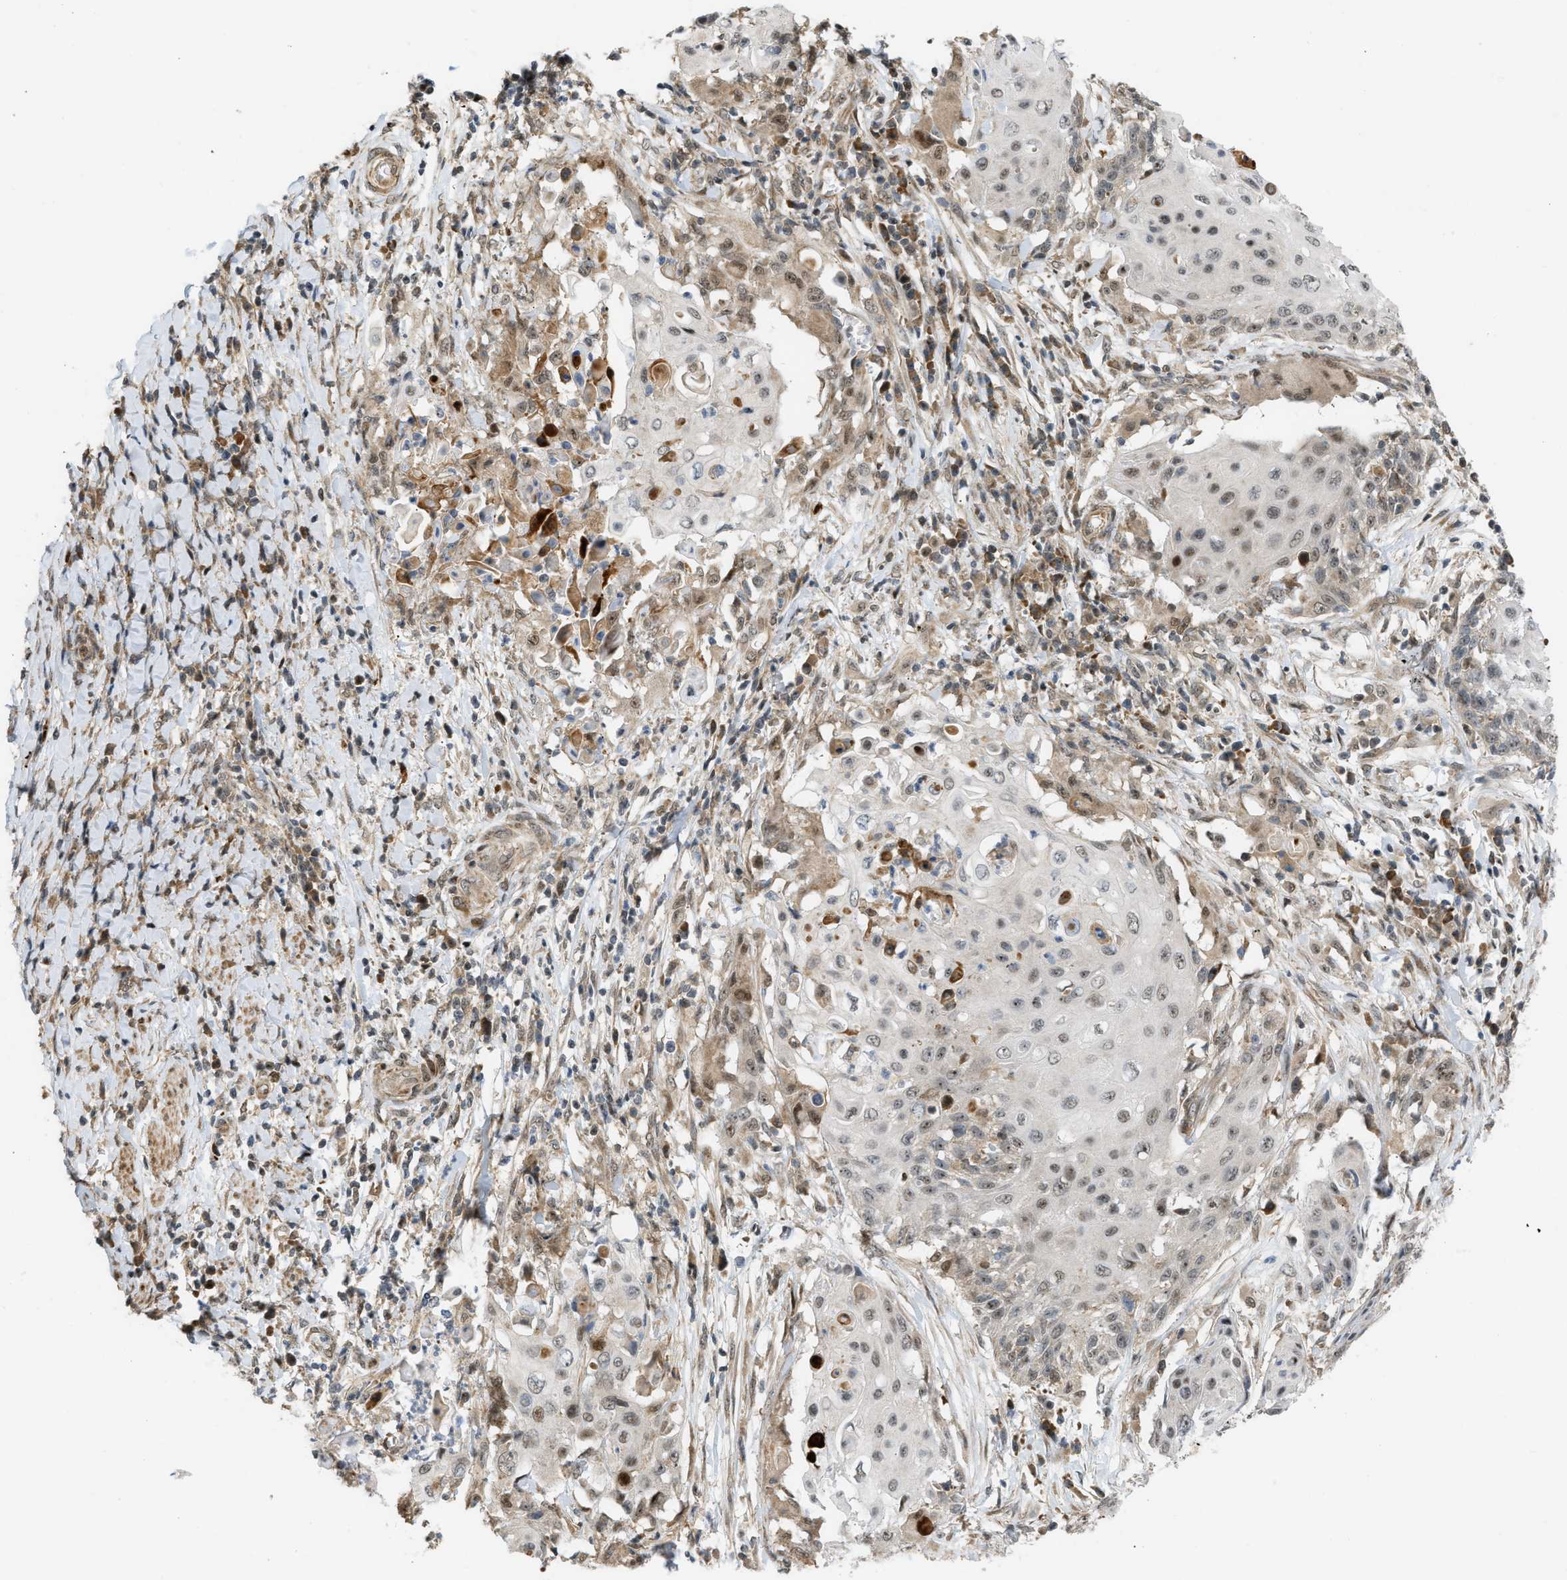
{"staining": {"intensity": "weak", "quantity": "<25%", "location": "nuclear"}, "tissue": "cervical cancer", "cell_type": "Tumor cells", "image_type": "cancer", "snomed": [{"axis": "morphology", "description": "Squamous cell carcinoma, NOS"}, {"axis": "topography", "description": "Cervix"}], "caption": "Micrograph shows no significant protein positivity in tumor cells of squamous cell carcinoma (cervical).", "gene": "BAG1", "patient": {"sex": "female", "age": 39}}